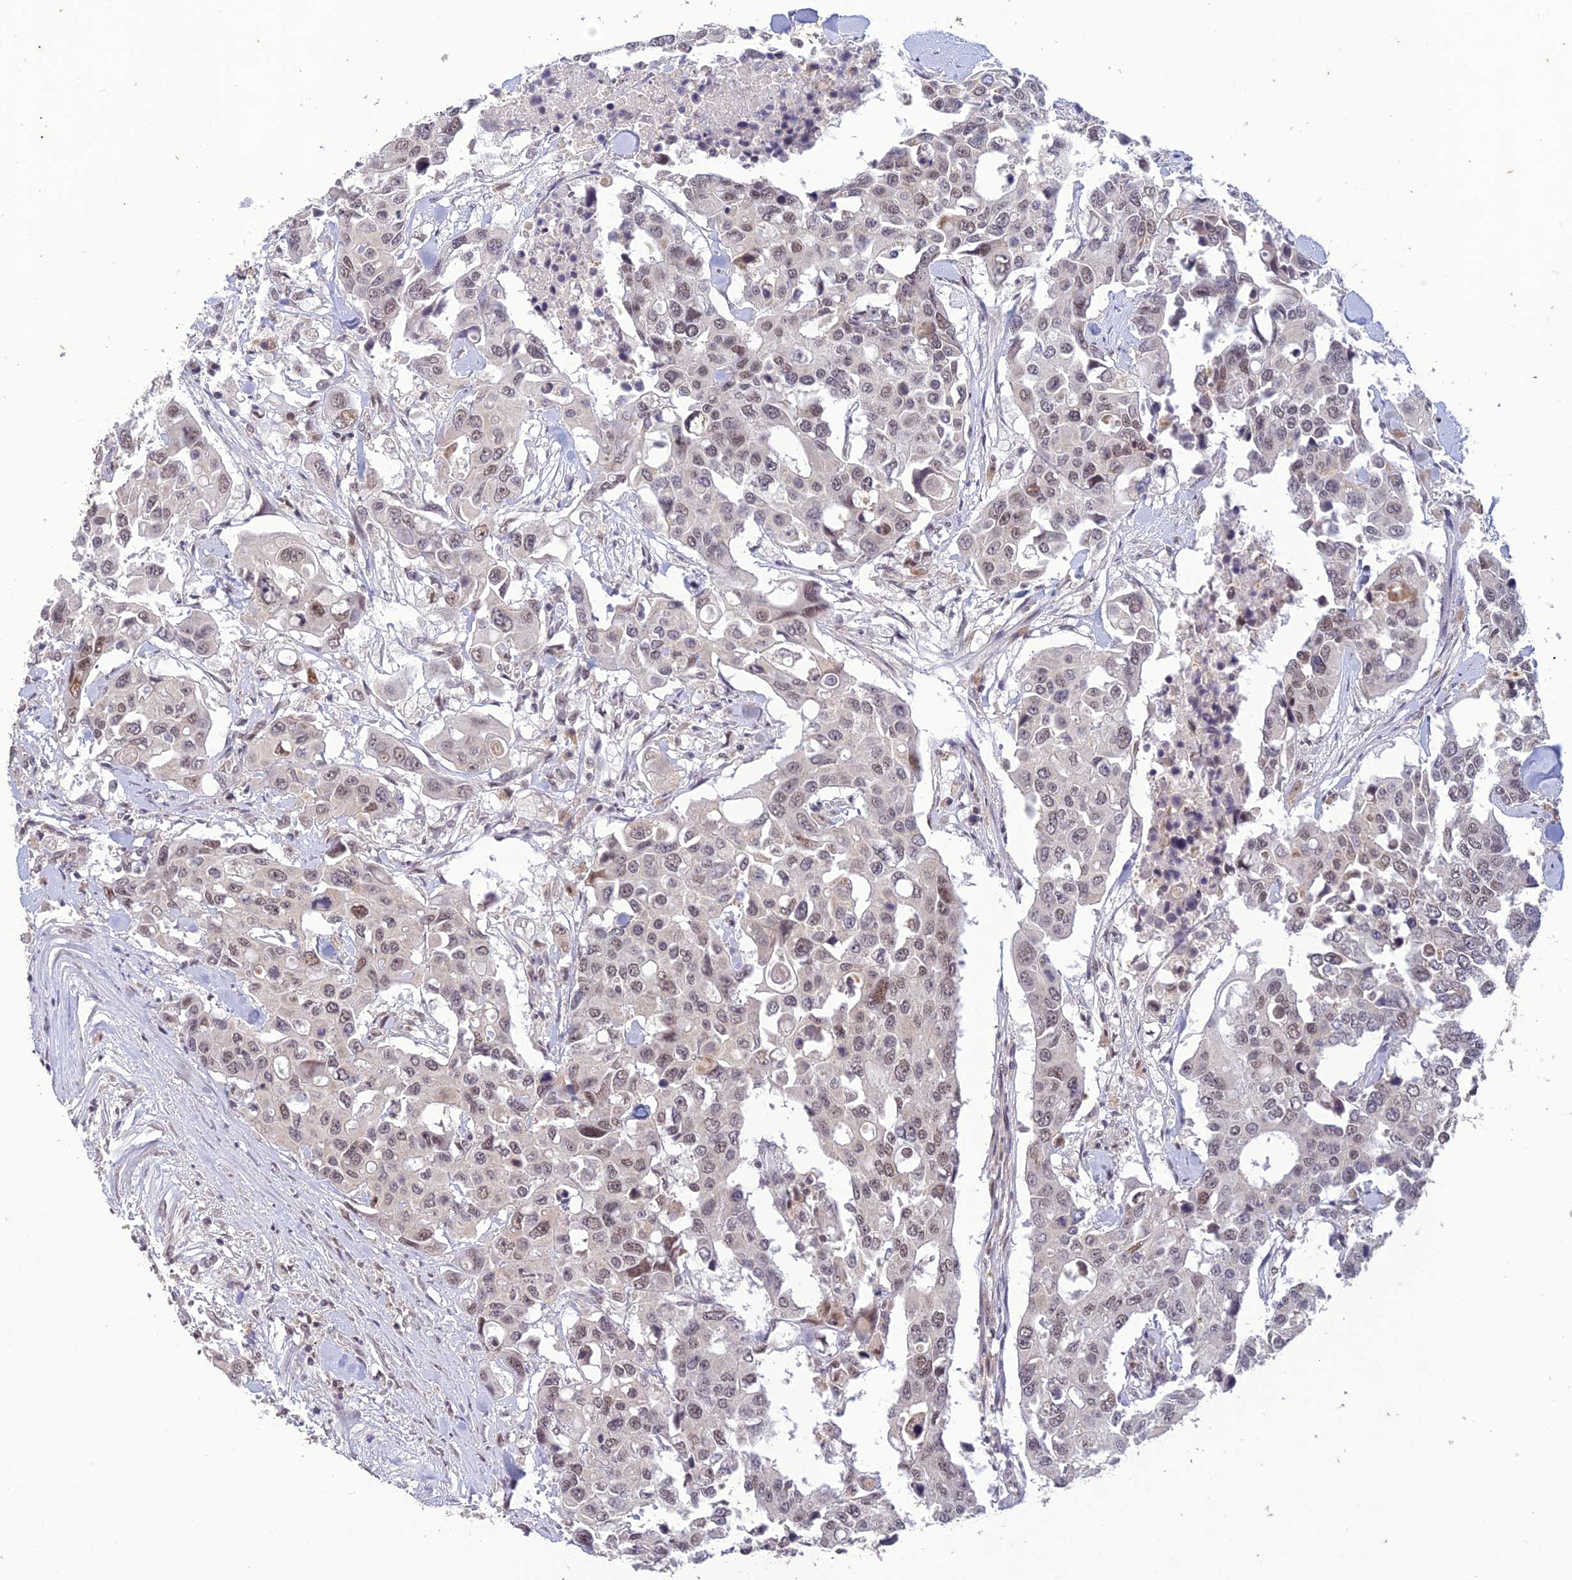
{"staining": {"intensity": "weak", "quantity": ">75%", "location": "nuclear"}, "tissue": "colorectal cancer", "cell_type": "Tumor cells", "image_type": "cancer", "snomed": [{"axis": "morphology", "description": "Adenocarcinoma, NOS"}, {"axis": "topography", "description": "Colon"}], "caption": "Immunohistochemistry photomicrograph of neoplastic tissue: human colorectal cancer stained using immunohistochemistry displays low levels of weak protein expression localized specifically in the nuclear of tumor cells, appearing as a nuclear brown color.", "gene": "POP4", "patient": {"sex": "male", "age": 77}}